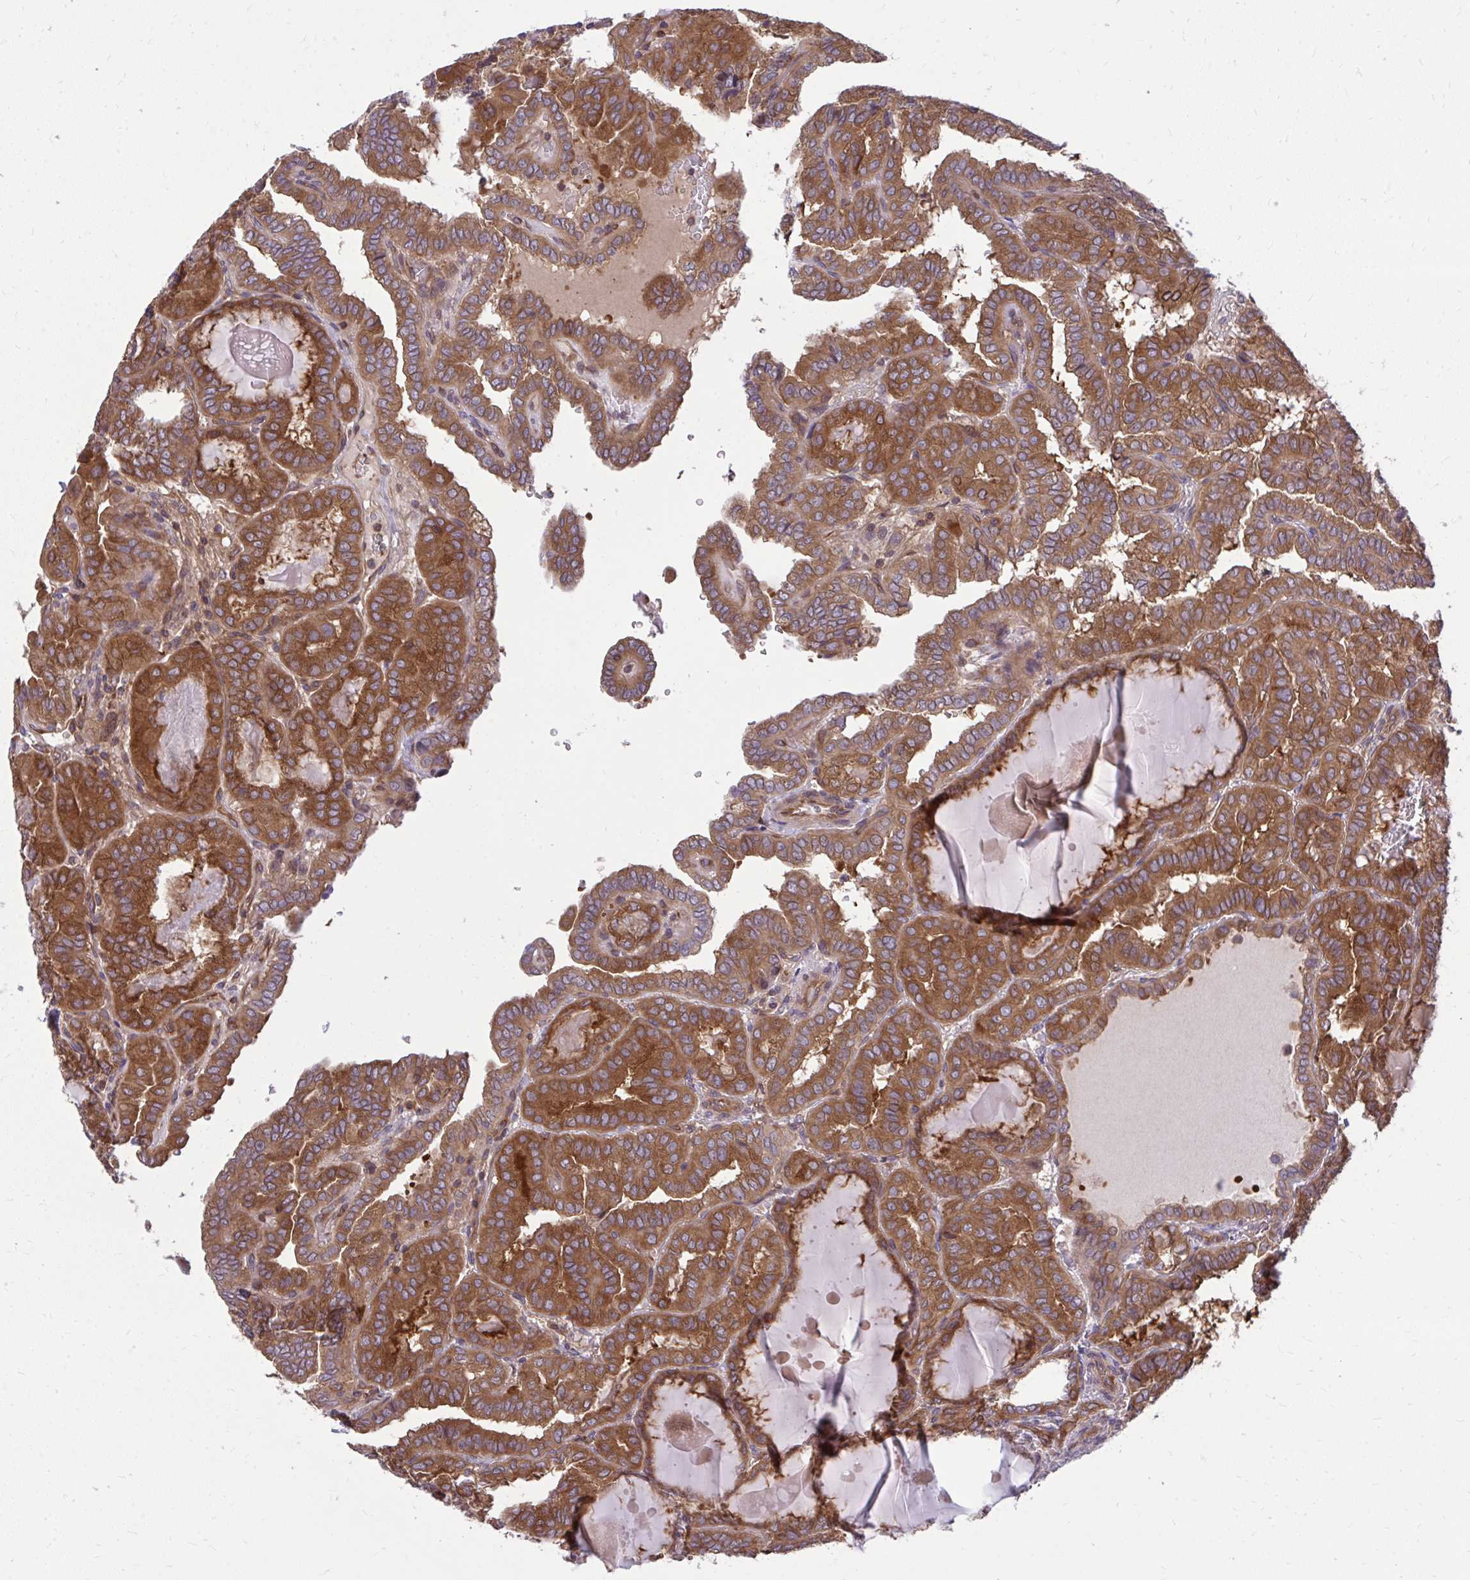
{"staining": {"intensity": "strong", "quantity": ">75%", "location": "cytoplasmic/membranous"}, "tissue": "thyroid cancer", "cell_type": "Tumor cells", "image_type": "cancer", "snomed": [{"axis": "morphology", "description": "Papillary adenocarcinoma, NOS"}, {"axis": "topography", "description": "Thyroid gland"}], "caption": "Thyroid cancer stained with a protein marker shows strong staining in tumor cells.", "gene": "PPP5C", "patient": {"sex": "female", "age": 46}}